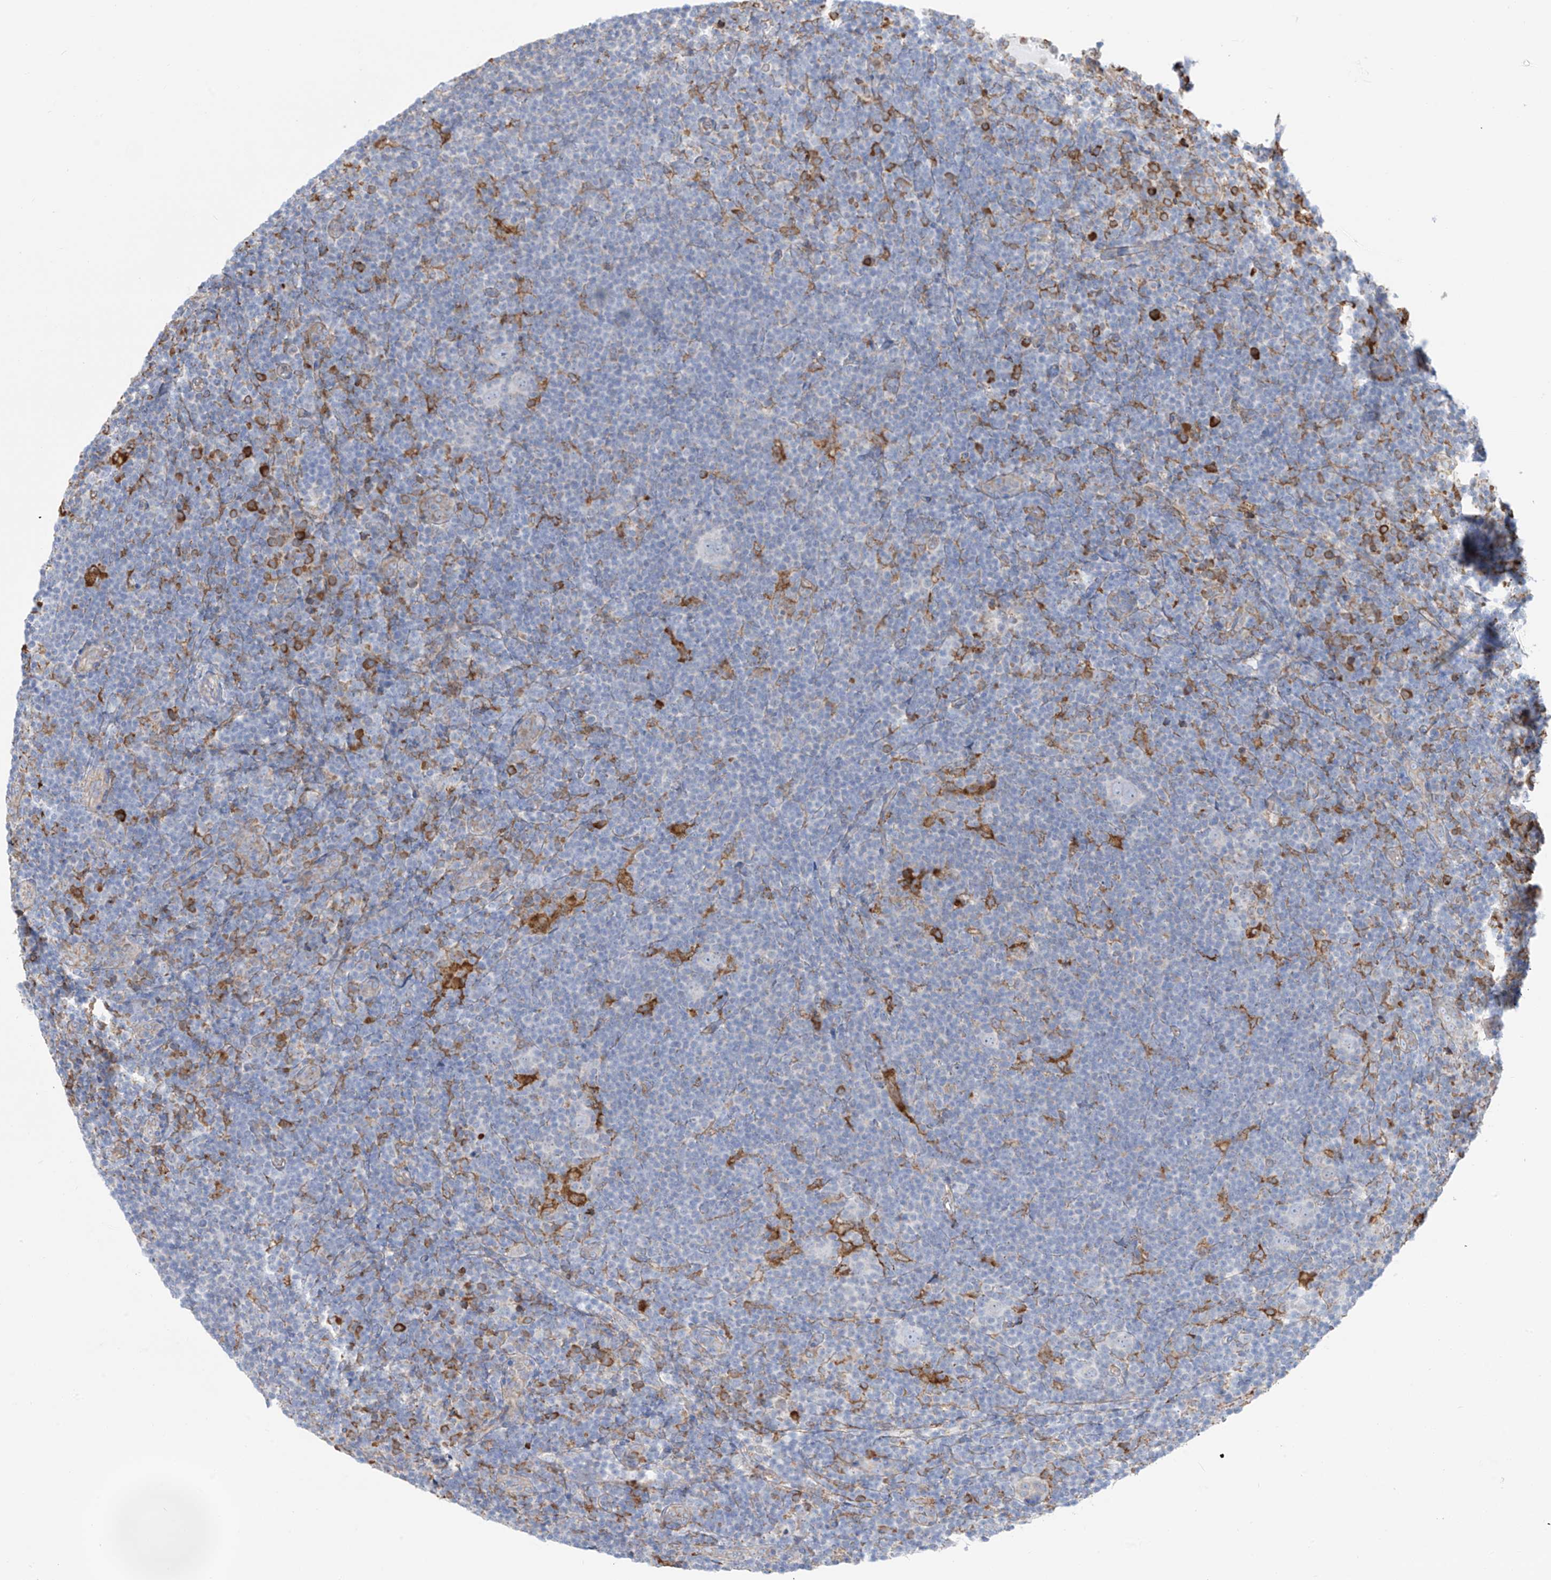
{"staining": {"intensity": "negative", "quantity": "none", "location": "none"}, "tissue": "lymphoma", "cell_type": "Tumor cells", "image_type": "cancer", "snomed": [{"axis": "morphology", "description": "Hodgkin's disease, NOS"}, {"axis": "topography", "description": "Lymph node"}], "caption": "The immunohistochemistry (IHC) image has no significant positivity in tumor cells of lymphoma tissue.", "gene": "ZNF354C", "patient": {"sex": "female", "age": 57}}